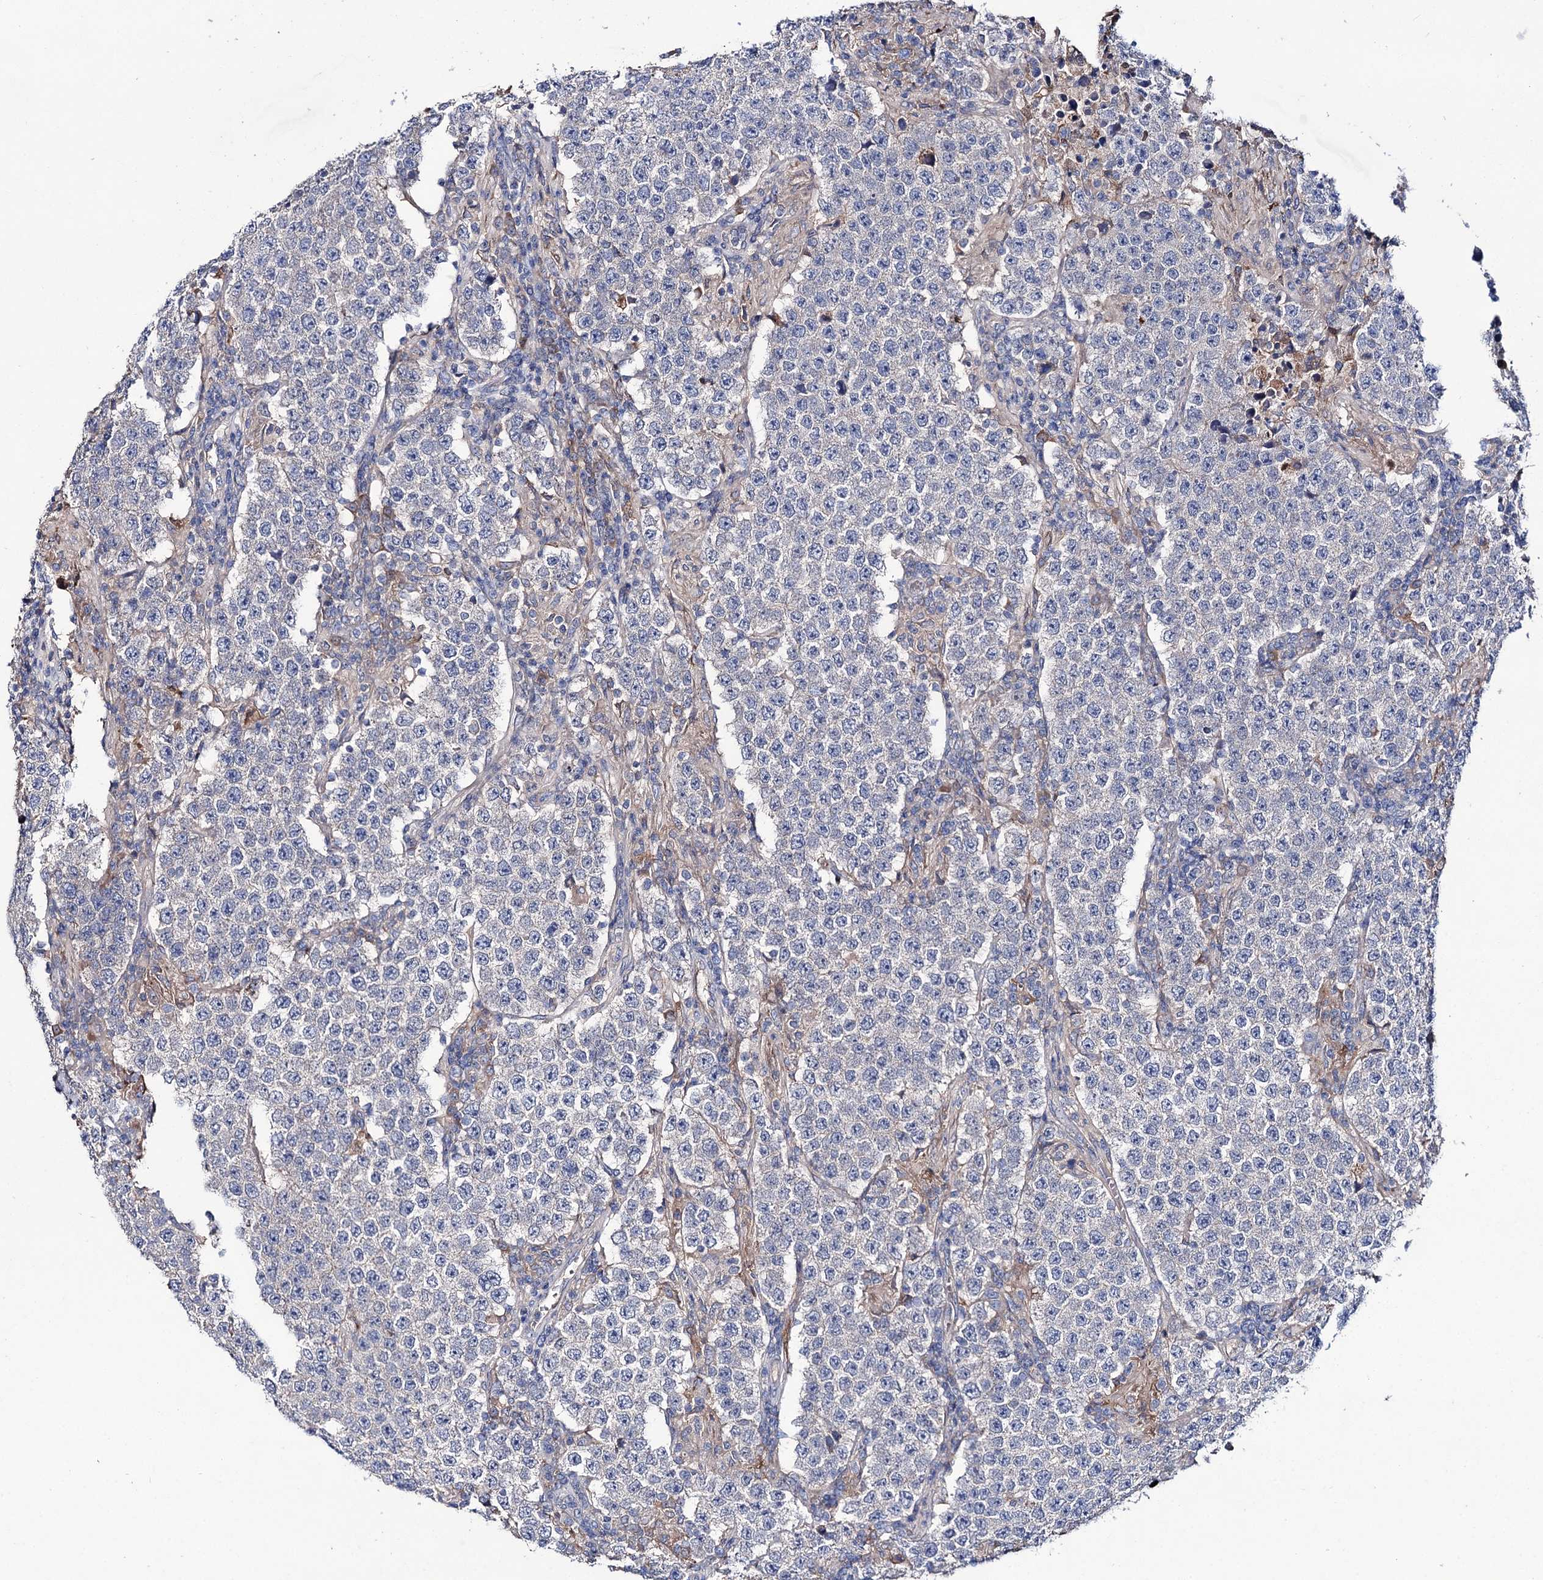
{"staining": {"intensity": "negative", "quantity": "none", "location": "none"}, "tissue": "testis cancer", "cell_type": "Tumor cells", "image_type": "cancer", "snomed": [{"axis": "morphology", "description": "Normal tissue, NOS"}, {"axis": "morphology", "description": "Urothelial carcinoma, High grade"}, {"axis": "morphology", "description": "Seminoma, NOS"}, {"axis": "morphology", "description": "Carcinoma, Embryonal, NOS"}, {"axis": "topography", "description": "Urinary bladder"}, {"axis": "topography", "description": "Testis"}], "caption": "This micrograph is of testis cancer (urothelial carcinoma (high-grade)) stained with immunohistochemistry (IHC) to label a protein in brown with the nuclei are counter-stained blue. There is no staining in tumor cells.", "gene": "PPP1R32", "patient": {"sex": "male", "age": 41}}